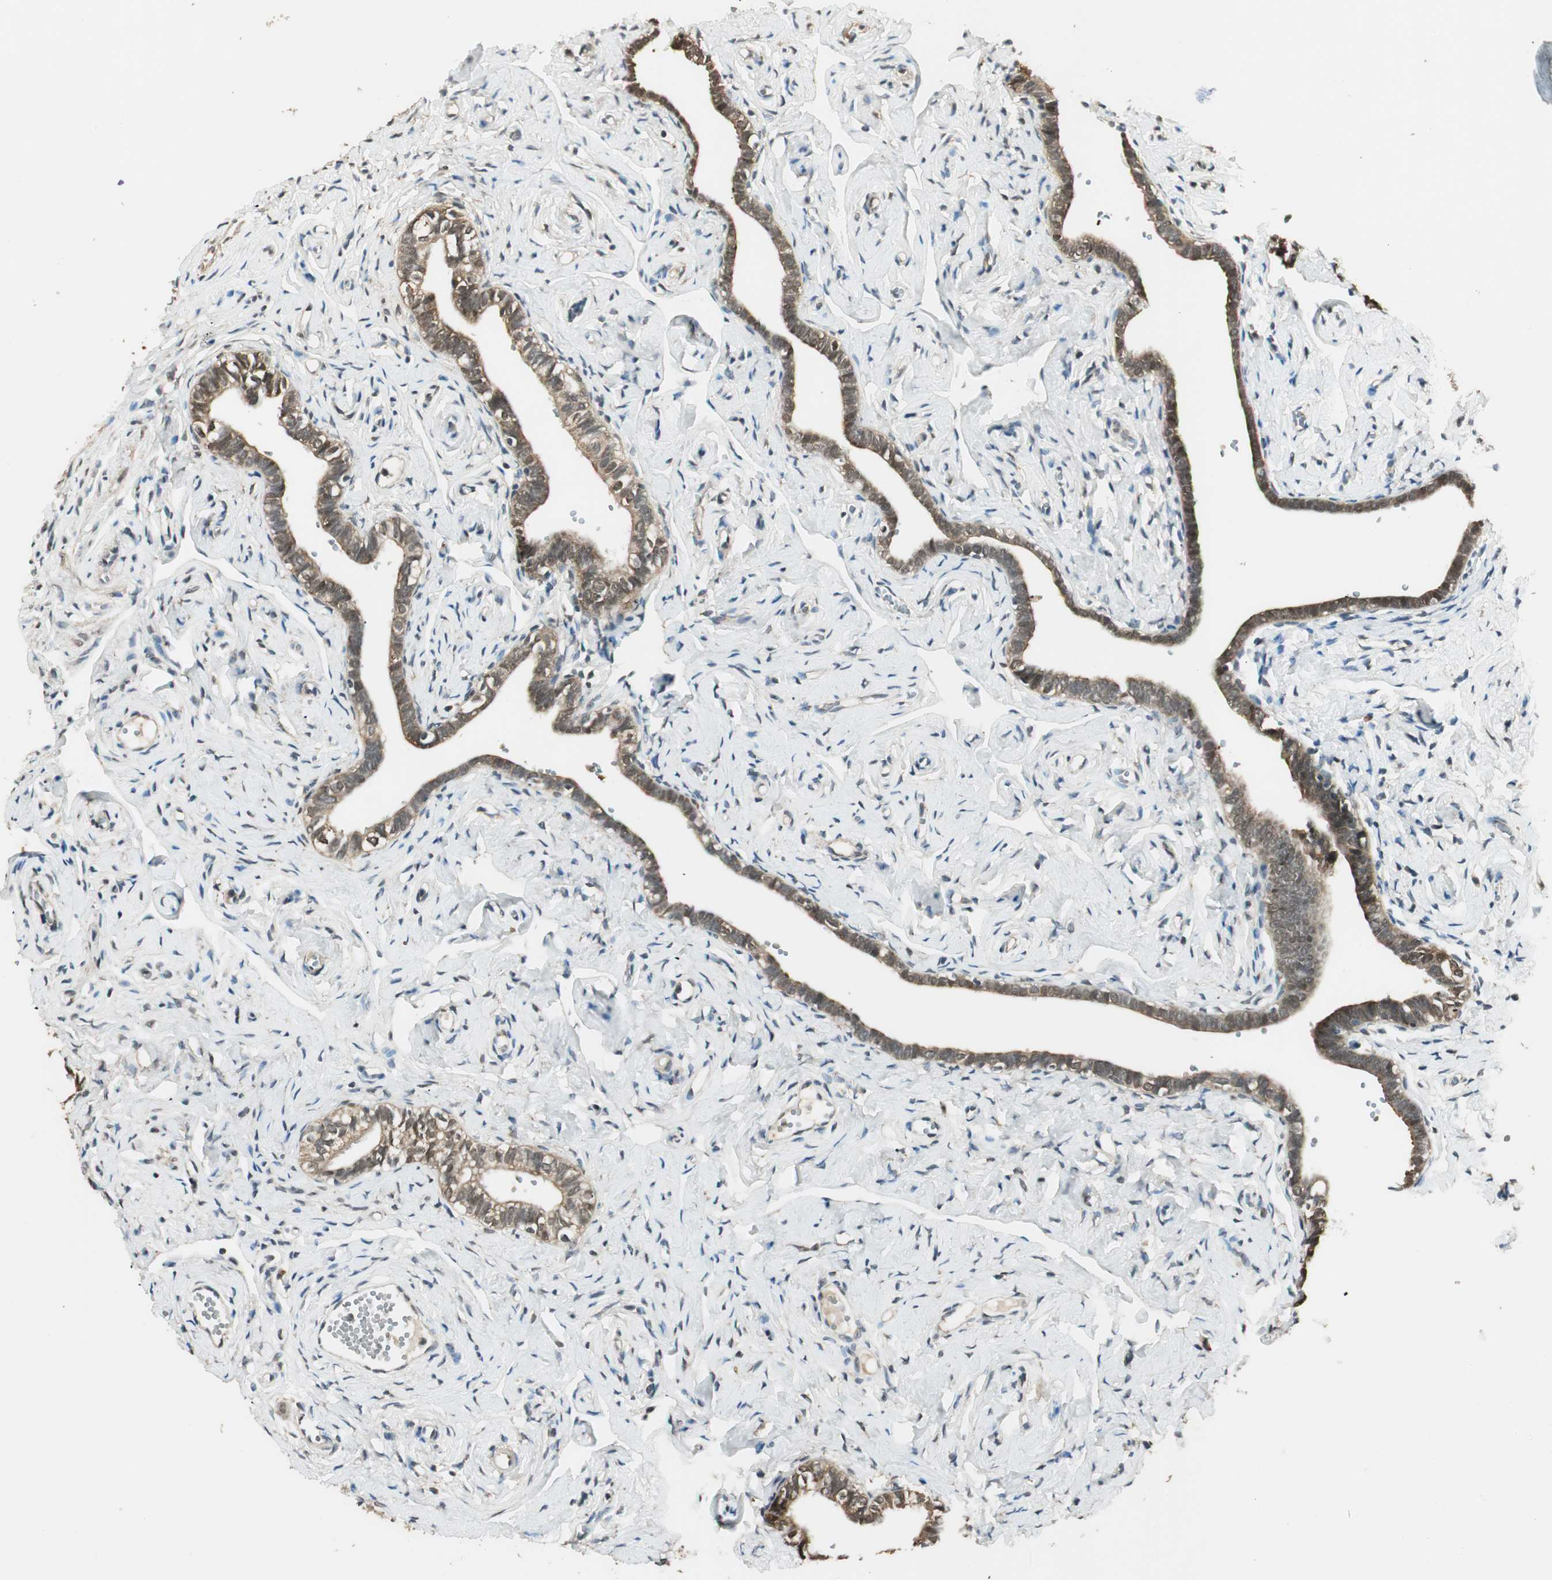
{"staining": {"intensity": "moderate", "quantity": "25%-75%", "location": "cytoplasmic/membranous,nuclear"}, "tissue": "fallopian tube", "cell_type": "Glandular cells", "image_type": "normal", "snomed": [{"axis": "morphology", "description": "Normal tissue, NOS"}, {"axis": "topography", "description": "Fallopian tube"}], "caption": "Immunohistochemistry (IHC) histopathology image of normal fallopian tube stained for a protein (brown), which demonstrates medium levels of moderate cytoplasmic/membranous,nuclear positivity in about 25%-75% of glandular cells.", "gene": "USP5", "patient": {"sex": "female", "age": 71}}